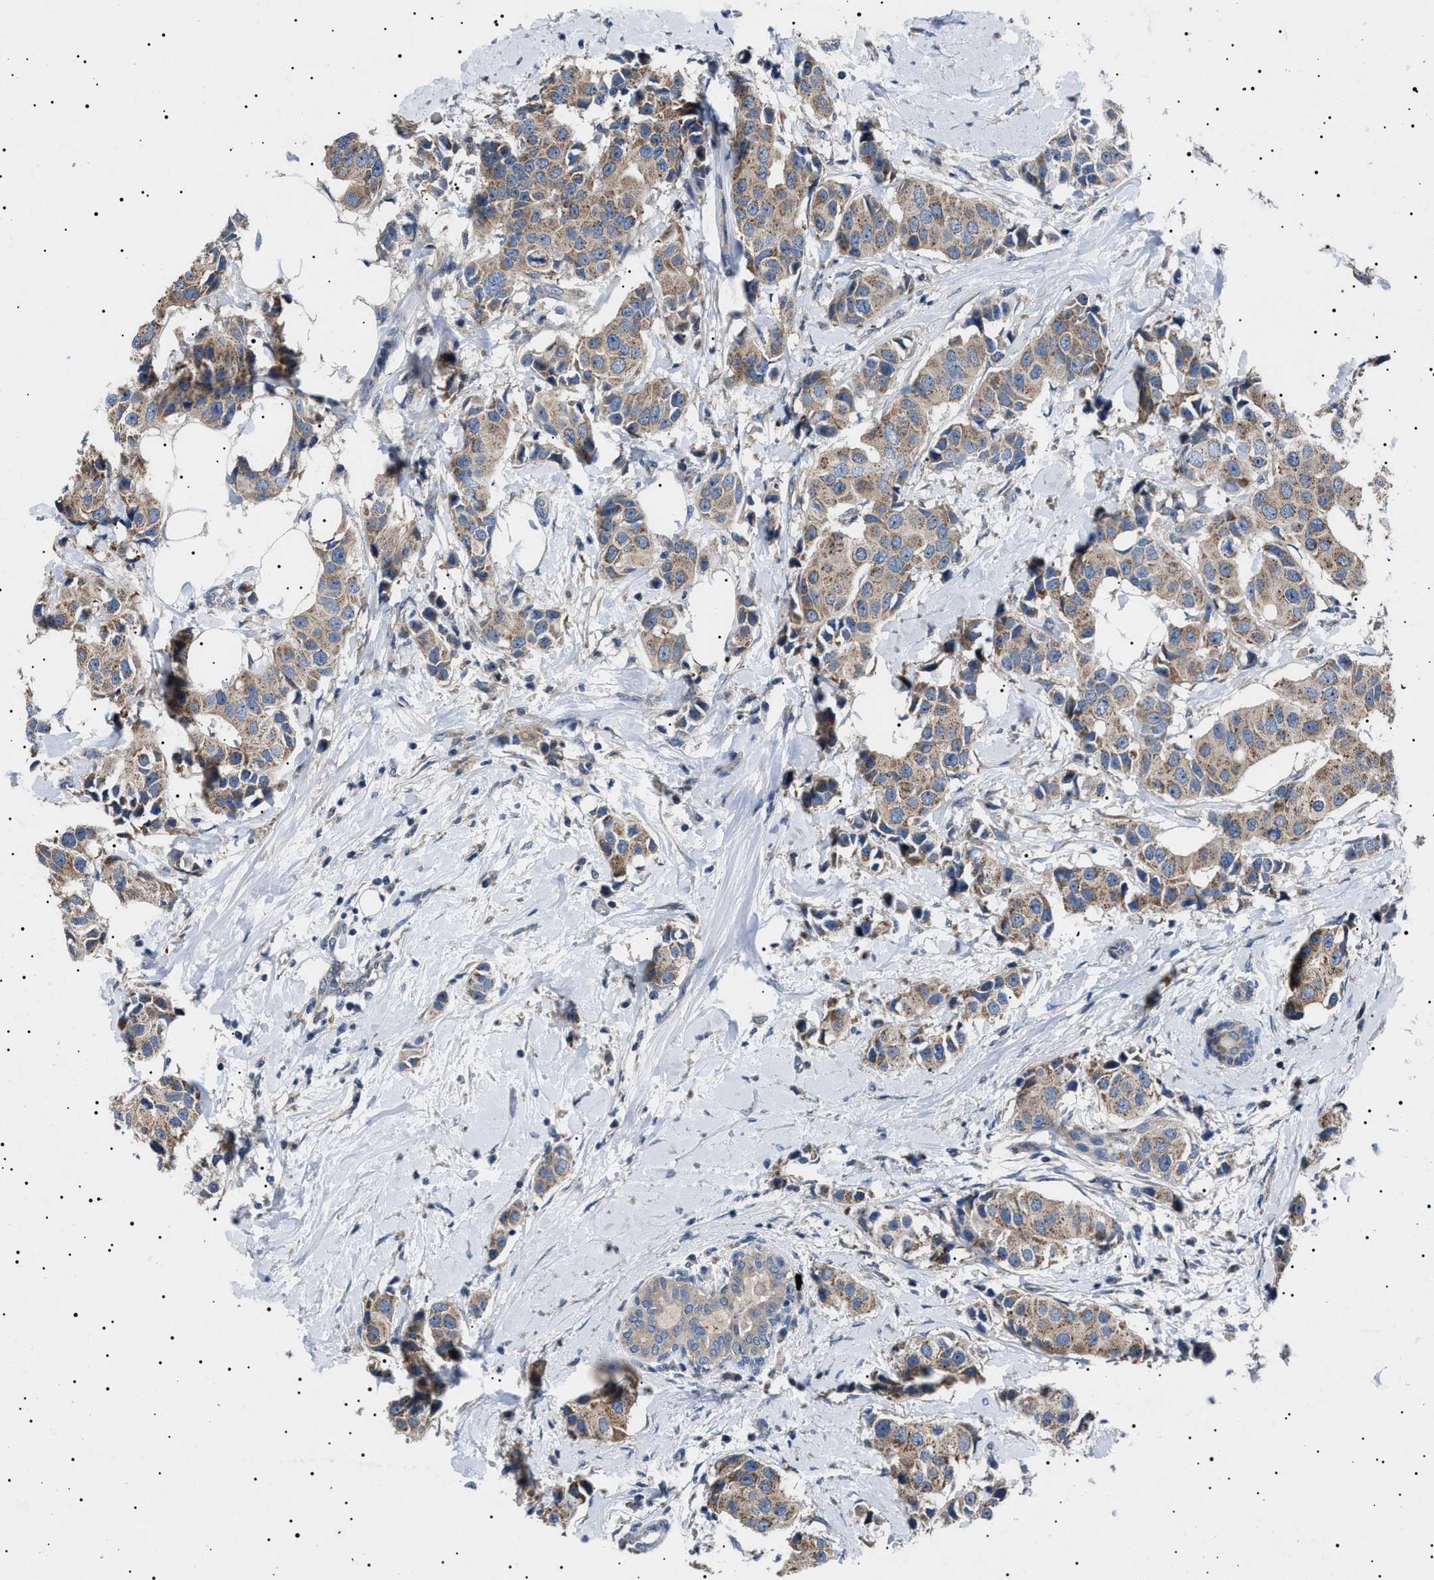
{"staining": {"intensity": "moderate", "quantity": ">75%", "location": "cytoplasmic/membranous"}, "tissue": "breast cancer", "cell_type": "Tumor cells", "image_type": "cancer", "snomed": [{"axis": "morphology", "description": "Normal tissue, NOS"}, {"axis": "morphology", "description": "Duct carcinoma"}, {"axis": "topography", "description": "Breast"}], "caption": "Protein expression by immunohistochemistry displays moderate cytoplasmic/membranous positivity in approximately >75% of tumor cells in breast cancer. (DAB IHC, brown staining for protein, blue staining for nuclei).", "gene": "PTRH1", "patient": {"sex": "female", "age": 39}}